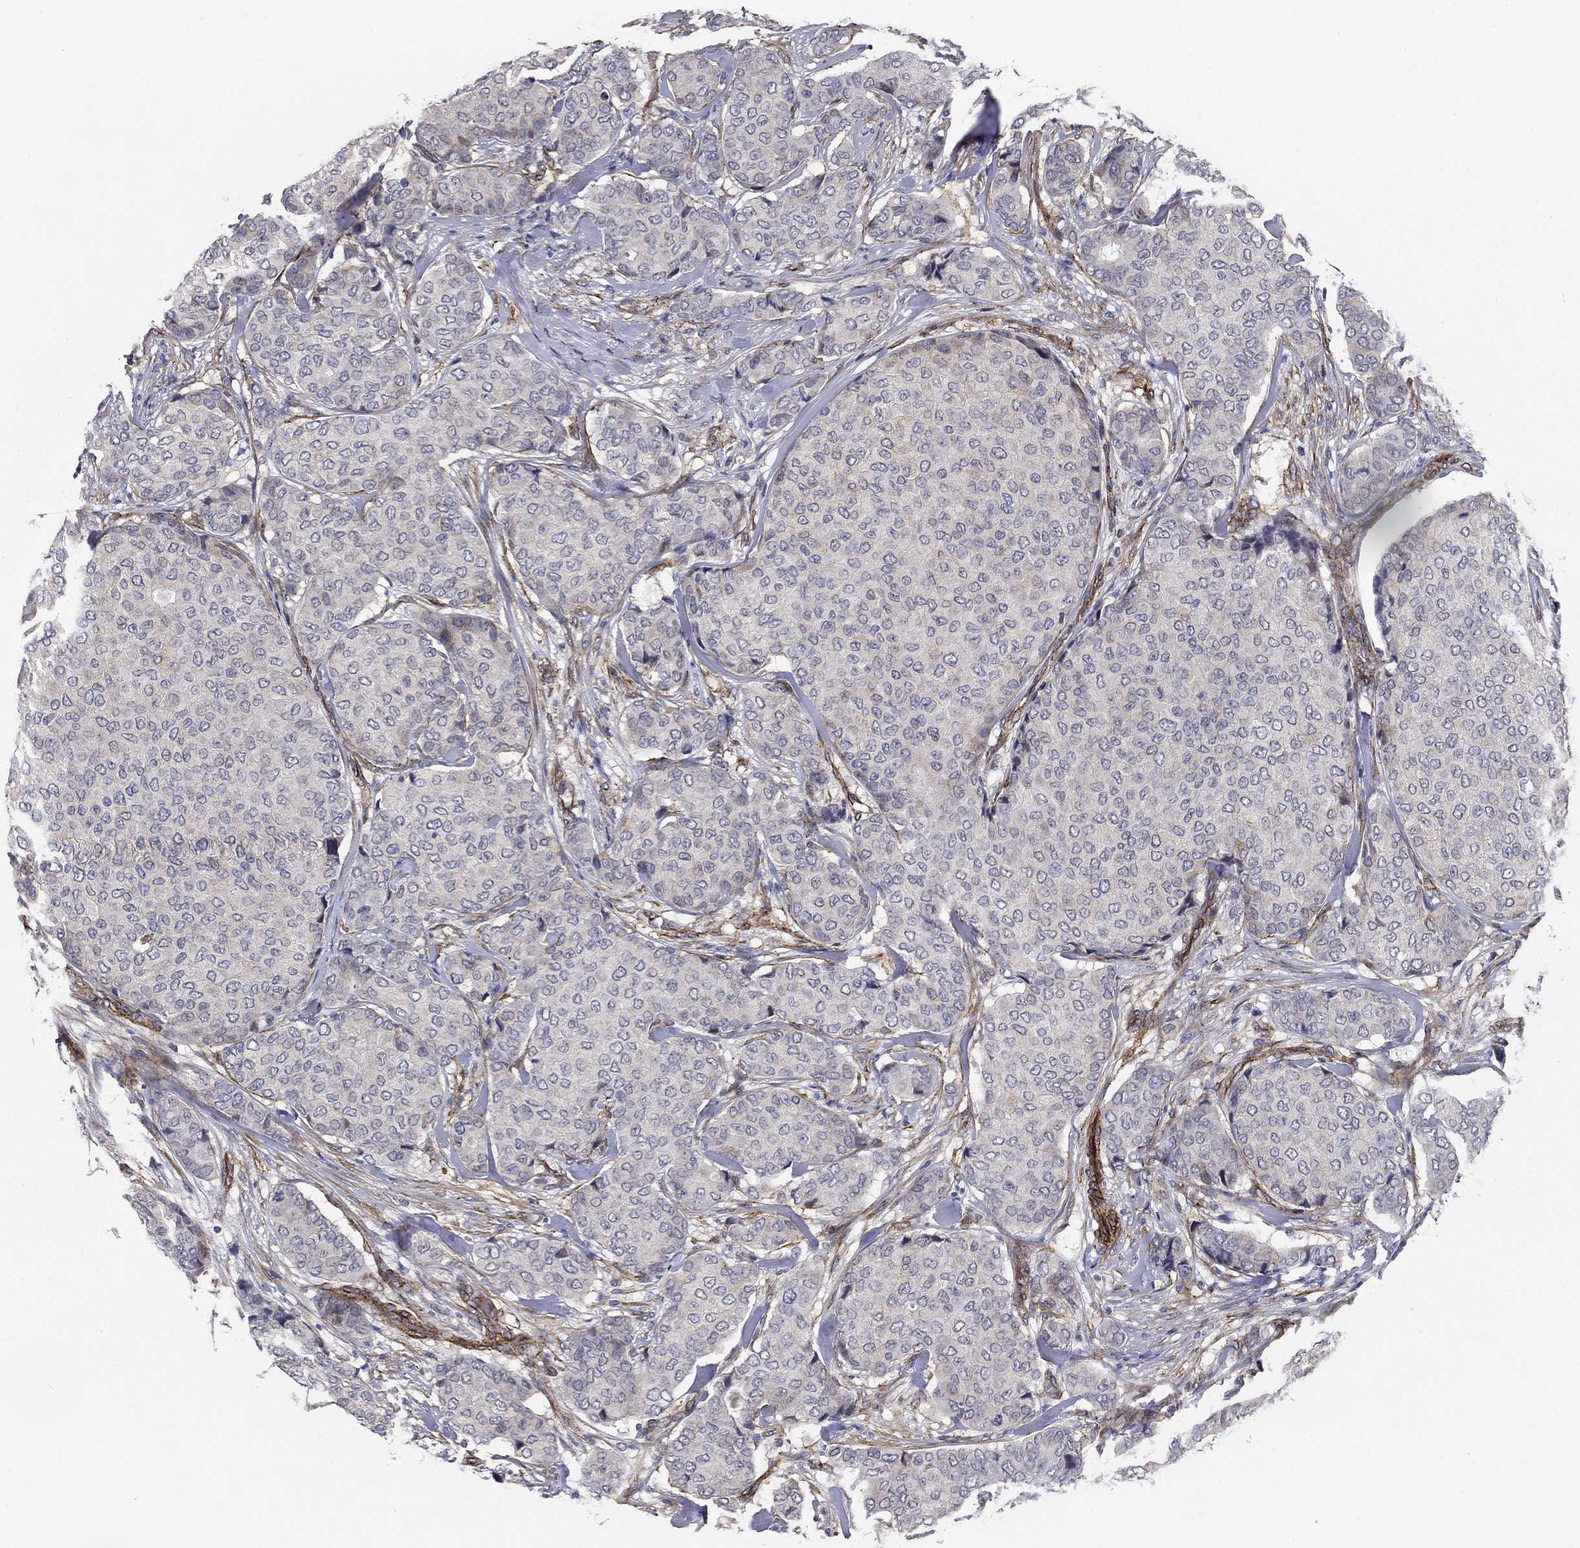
{"staining": {"intensity": "negative", "quantity": "none", "location": "none"}, "tissue": "breast cancer", "cell_type": "Tumor cells", "image_type": "cancer", "snomed": [{"axis": "morphology", "description": "Duct carcinoma"}, {"axis": "topography", "description": "Breast"}], "caption": "An image of invasive ductal carcinoma (breast) stained for a protein reveals no brown staining in tumor cells.", "gene": "SYNC", "patient": {"sex": "female", "age": 75}}